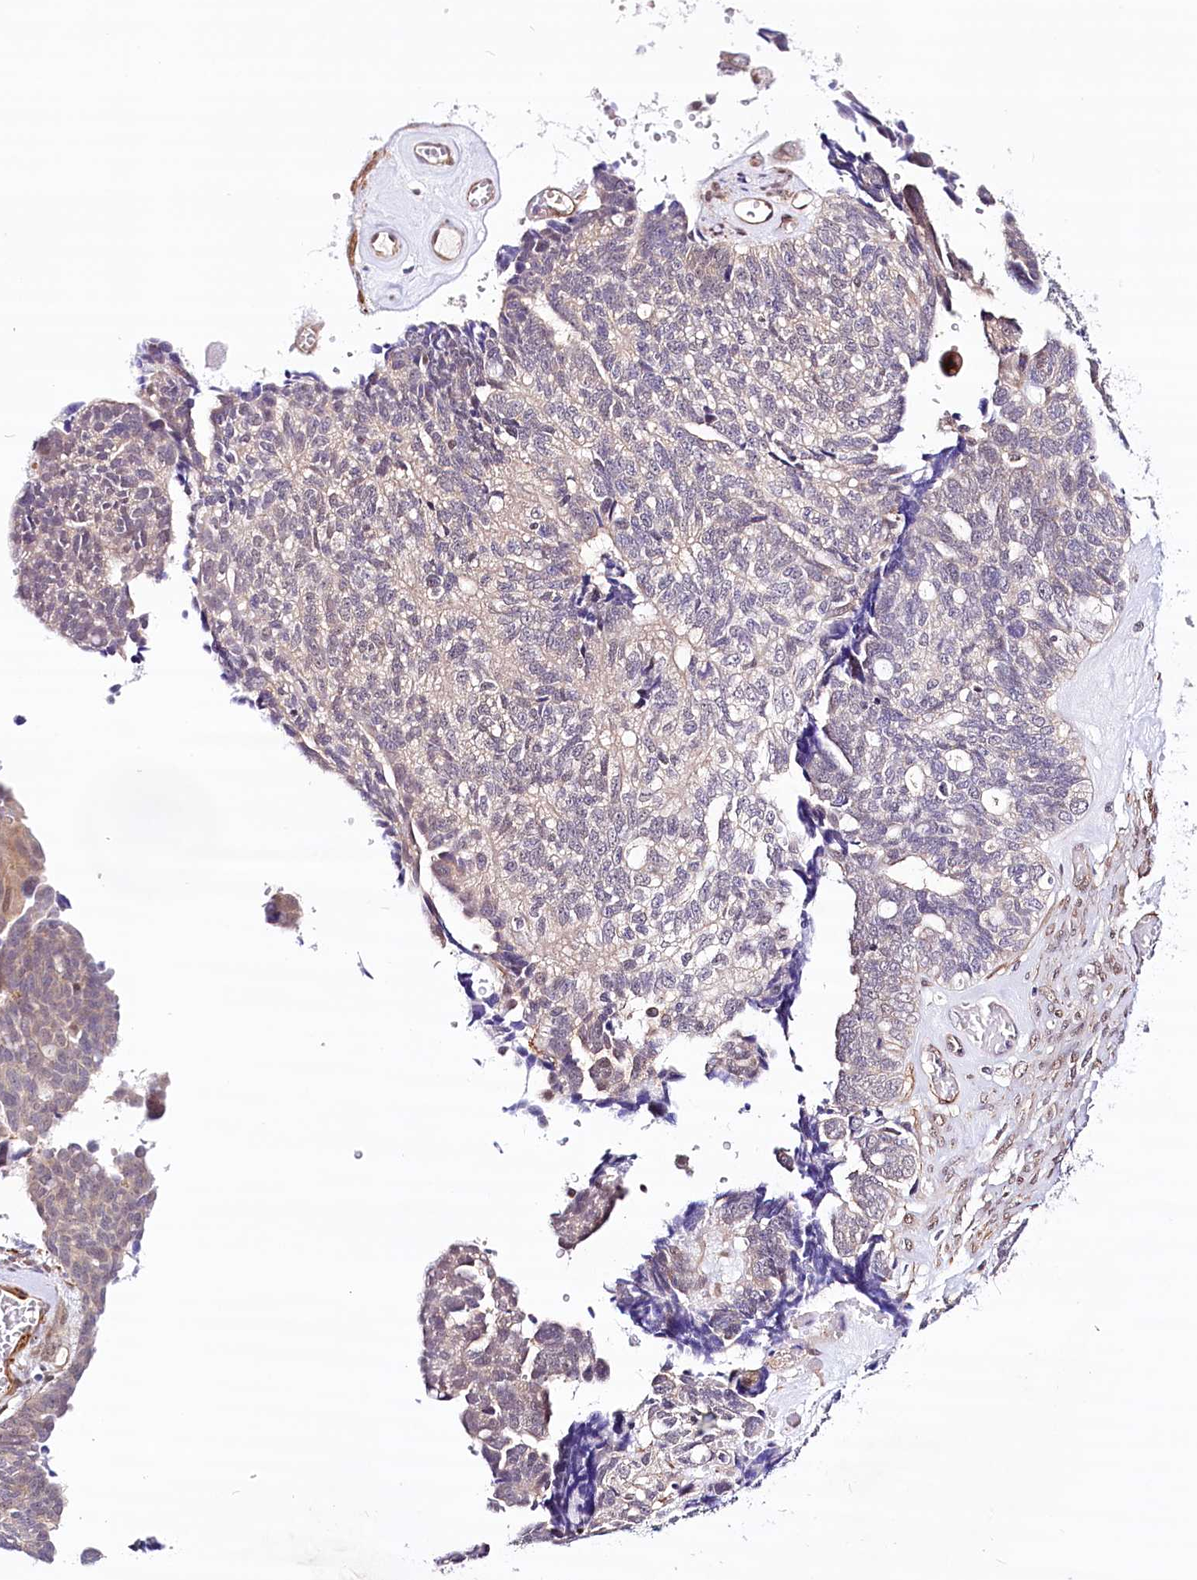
{"staining": {"intensity": "negative", "quantity": "none", "location": "none"}, "tissue": "ovarian cancer", "cell_type": "Tumor cells", "image_type": "cancer", "snomed": [{"axis": "morphology", "description": "Cystadenocarcinoma, serous, NOS"}, {"axis": "topography", "description": "Ovary"}], "caption": "Protein analysis of ovarian cancer (serous cystadenocarcinoma) exhibits no significant positivity in tumor cells. Brightfield microscopy of immunohistochemistry (IHC) stained with DAB (brown) and hematoxylin (blue), captured at high magnification.", "gene": "PPP2R5B", "patient": {"sex": "female", "age": 79}}